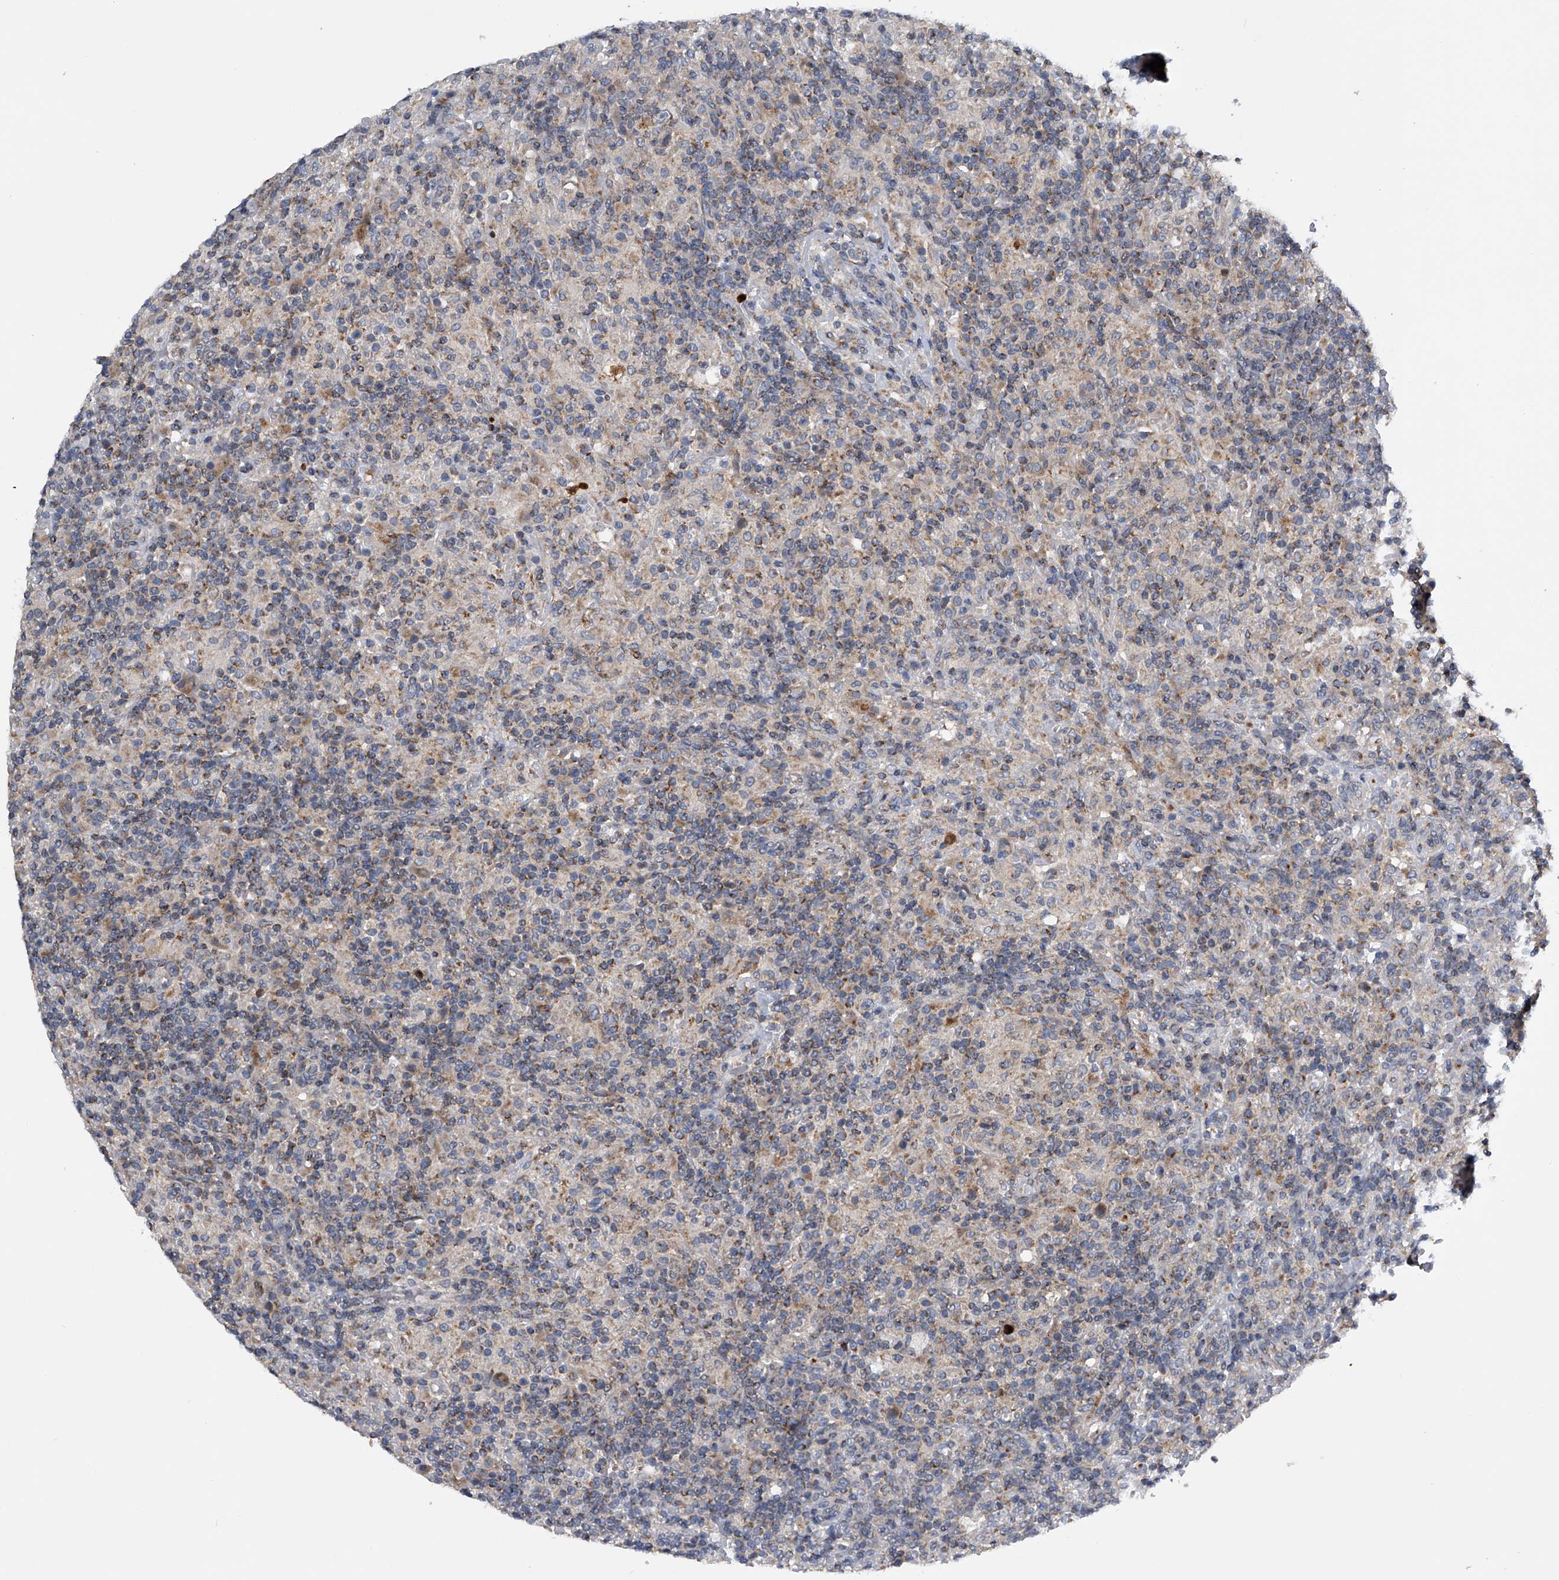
{"staining": {"intensity": "weak", "quantity": "25%-75%", "location": "cytoplasmic/membranous"}, "tissue": "lymphoma", "cell_type": "Tumor cells", "image_type": "cancer", "snomed": [{"axis": "morphology", "description": "Hodgkin's disease, NOS"}, {"axis": "topography", "description": "Lymph node"}], "caption": "Weak cytoplasmic/membranous staining is identified in approximately 25%-75% of tumor cells in Hodgkin's disease.", "gene": "LYRM4", "patient": {"sex": "male", "age": 70}}